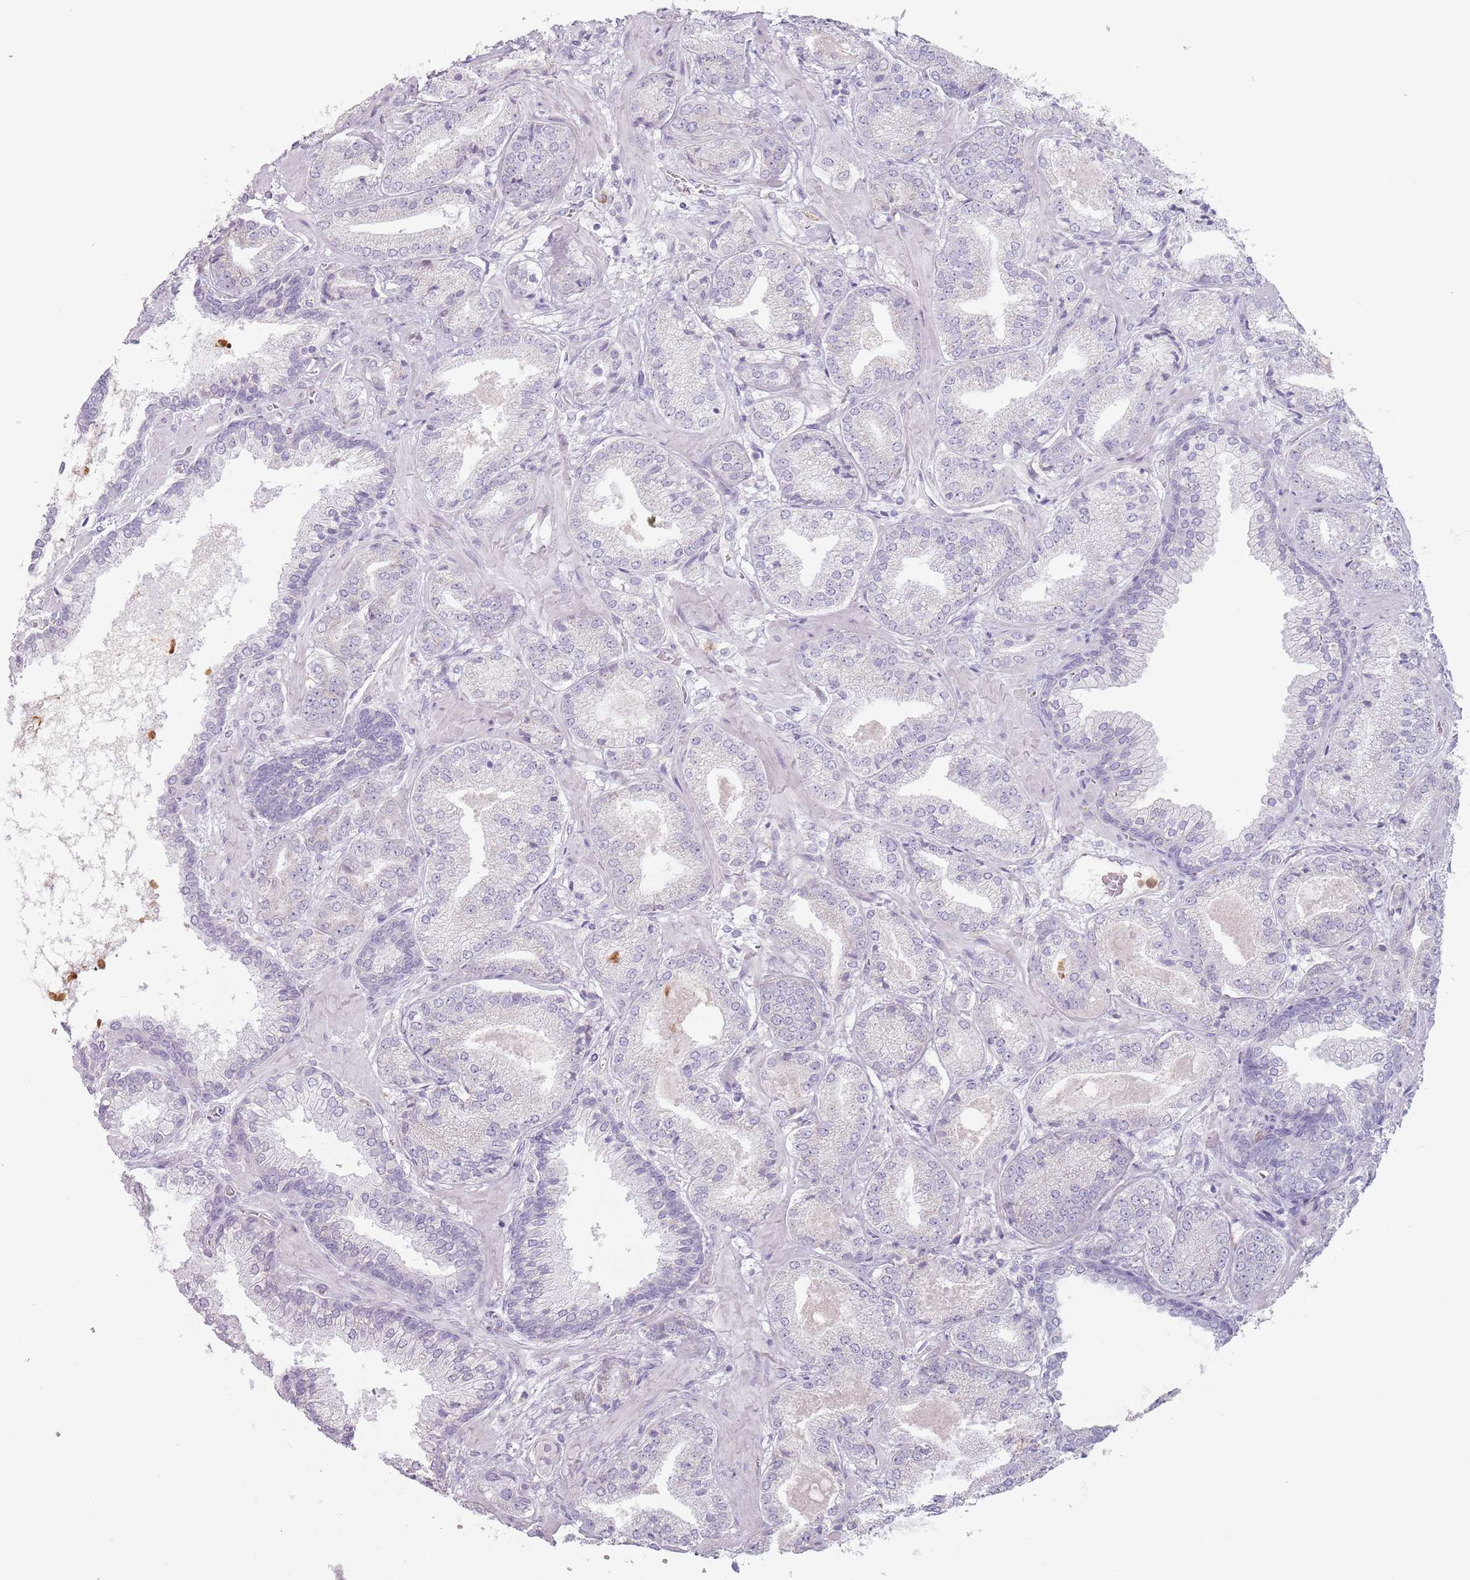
{"staining": {"intensity": "negative", "quantity": "none", "location": "none"}, "tissue": "prostate cancer", "cell_type": "Tumor cells", "image_type": "cancer", "snomed": [{"axis": "morphology", "description": "Adenocarcinoma, High grade"}, {"axis": "topography", "description": "Prostate"}], "caption": "This photomicrograph is of prostate high-grade adenocarcinoma stained with immunohistochemistry (IHC) to label a protein in brown with the nuclei are counter-stained blue. There is no staining in tumor cells.", "gene": "ZNF584", "patient": {"sex": "male", "age": 63}}